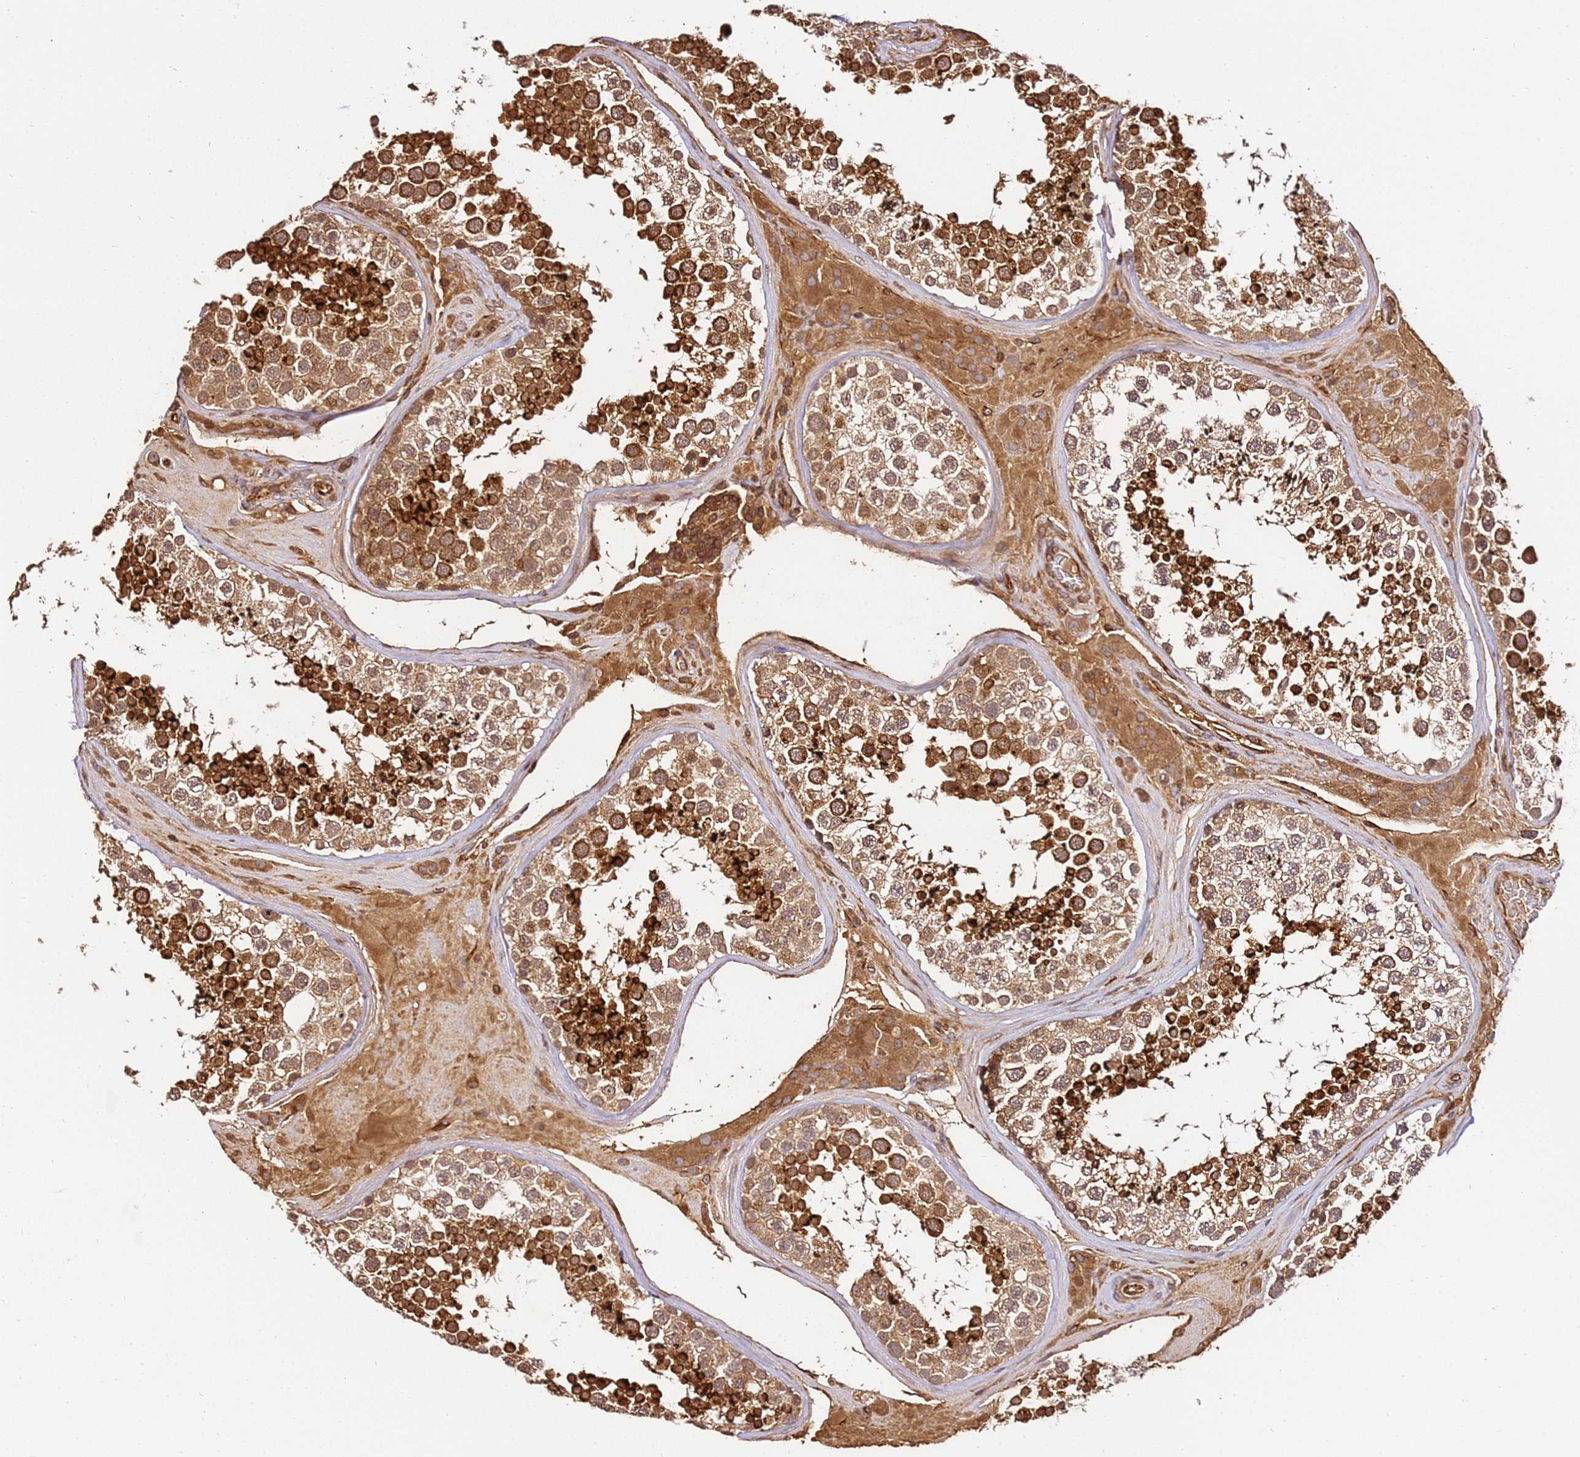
{"staining": {"intensity": "strong", "quantity": ">75%", "location": "cytoplasmic/membranous"}, "tissue": "testis", "cell_type": "Cells in seminiferous ducts", "image_type": "normal", "snomed": [{"axis": "morphology", "description": "Normal tissue, NOS"}, {"axis": "topography", "description": "Testis"}], "caption": "Cells in seminiferous ducts exhibit high levels of strong cytoplasmic/membranous expression in approximately >75% of cells in normal human testis.", "gene": "KATNAL2", "patient": {"sex": "male", "age": 46}}